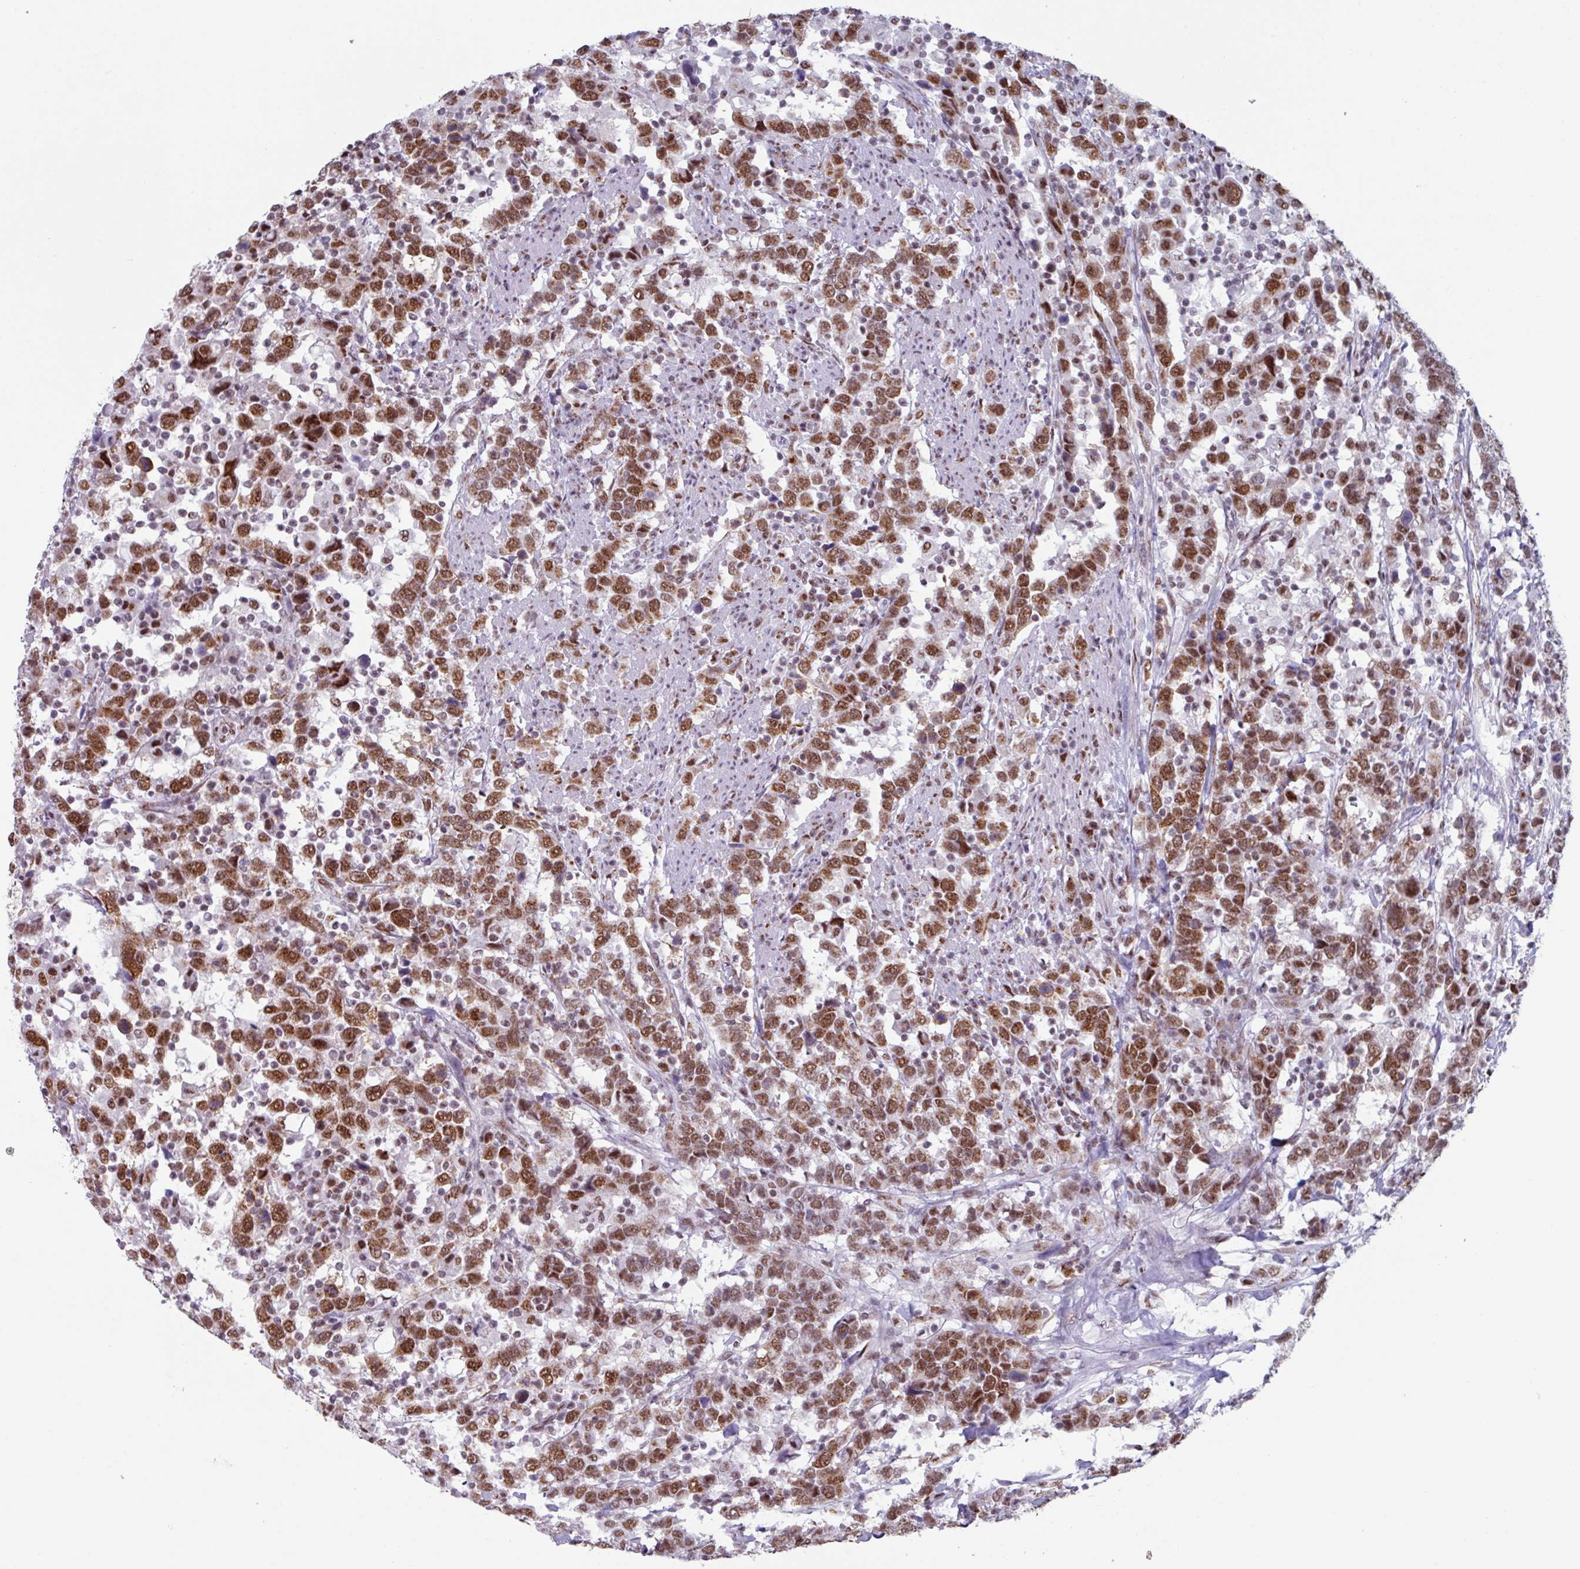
{"staining": {"intensity": "moderate", "quantity": ">75%", "location": "nuclear"}, "tissue": "urothelial cancer", "cell_type": "Tumor cells", "image_type": "cancer", "snomed": [{"axis": "morphology", "description": "Urothelial carcinoma, High grade"}, {"axis": "topography", "description": "Urinary bladder"}], "caption": "The image displays immunohistochemical staining of high-grade urothelial carcinoma. There is moderate nuclear expression is identified in approximately >75% of tumor cells. (DAB (3,3'-diaminobenzidine) IHC with brightfield microscopy, high magnification).", "gene": "PUF60", "patient": {"sex": "male", "age": 61}}